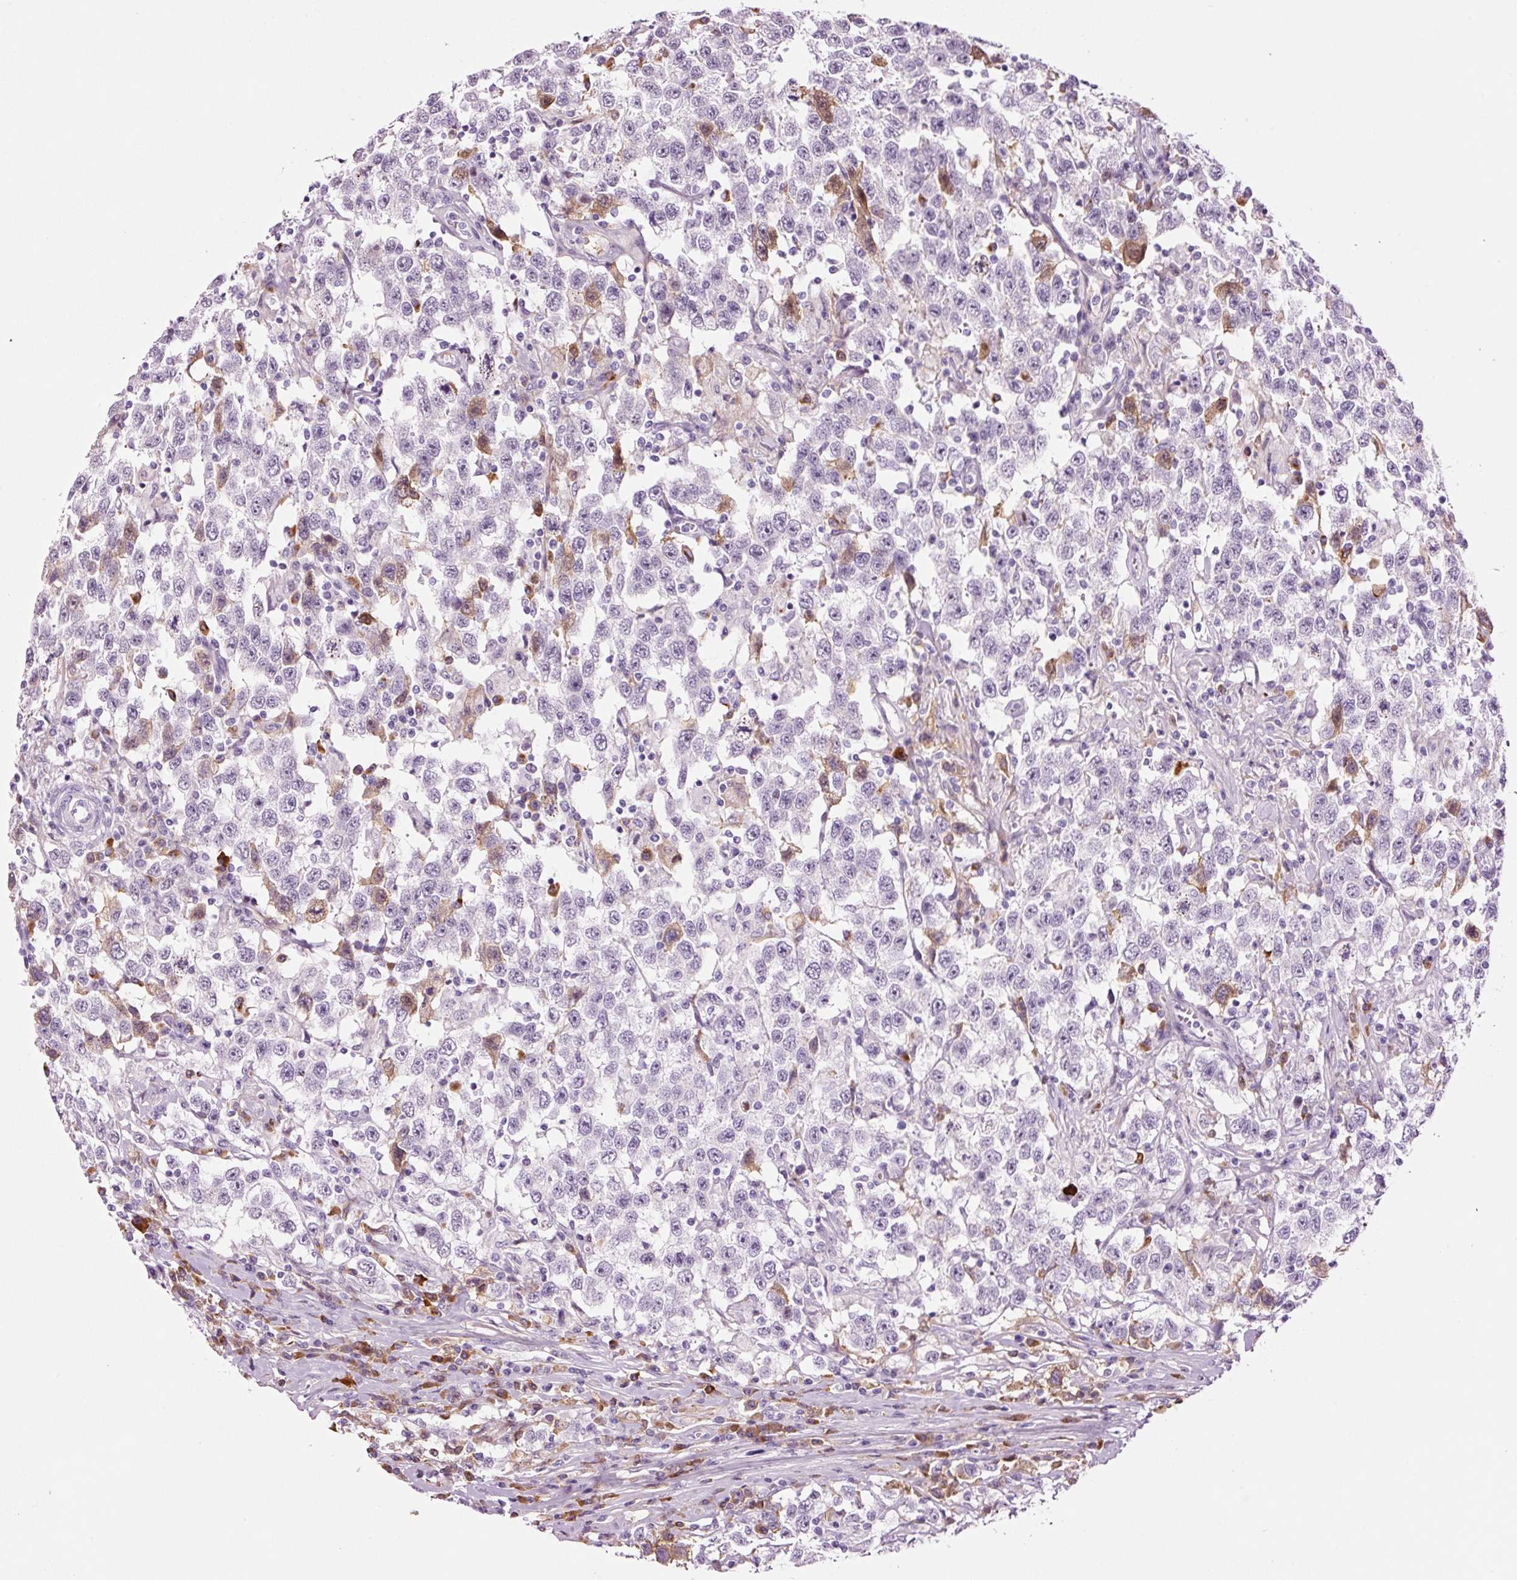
{"staining": {"intensity": "moderate", "quantity": "<25%", "location": "cytoplasmic/membranous,nuclear"}, "tissue": "testis cancer", "cell_type": "Tumor cells", "image_type": "cancer", "snomed": [{"axis": "morphology", "description": "Seminoma, NOS"}, {"axis": "topography", "description": "Testis"}], "caption": "A photomicrograph of testis seminoma stained for a protein exhibits moderate cytoplasmic/membranous and nuclear brown staining in tumor cells. (Stains: DAB (3,3'-diaminobenzidine) in brown, nuclei in blue, Microscopy: brightfield microscopy at high magnification).", "gene": "KLF1", "patient": {"sex": "male", "age": 41}}